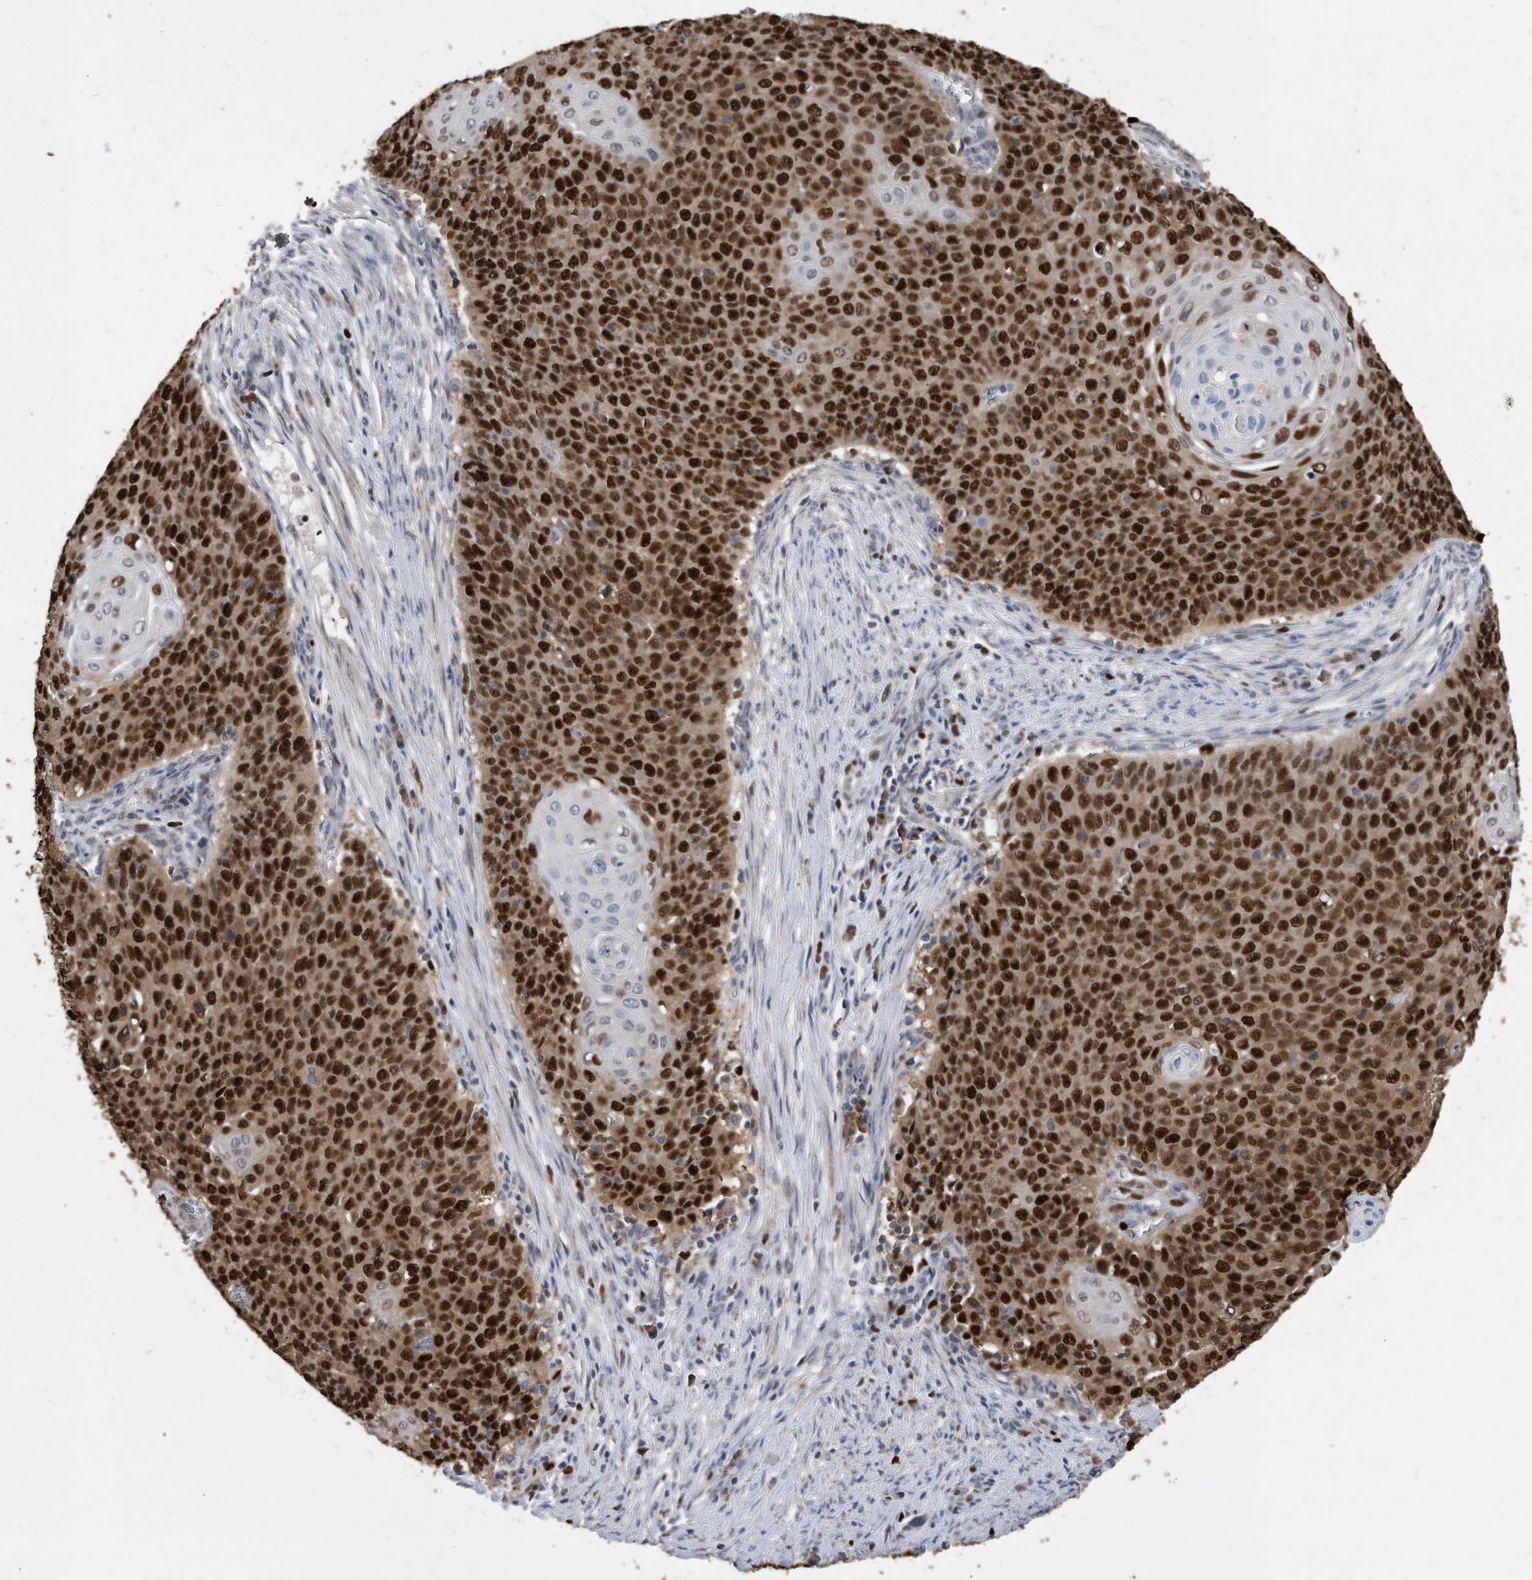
{"staining": {"intensity": "strong", "quantity": ">75%", "location": "nuclear"}, "tissue": "cervical cancer", "cell_type": "Tumor cells", "image_type": "cancer", "snomed": [{"axis": "morphology", "description": "Squamous cell carcinoma, NOS"}, {"axis": "topography", "description": "Cervix"}], "caption": "Immunohistochemistry photomicrograph of neoplastic tissue: human squamous cell carcinoma (cervical) stained using IHC shows high levels of strong protein expression localized specifically in the nuclear of tumor cells, appearing as a nuclear brown color.", "gene": "PCNA", "patient": {"sex": "female", "age": 39}}